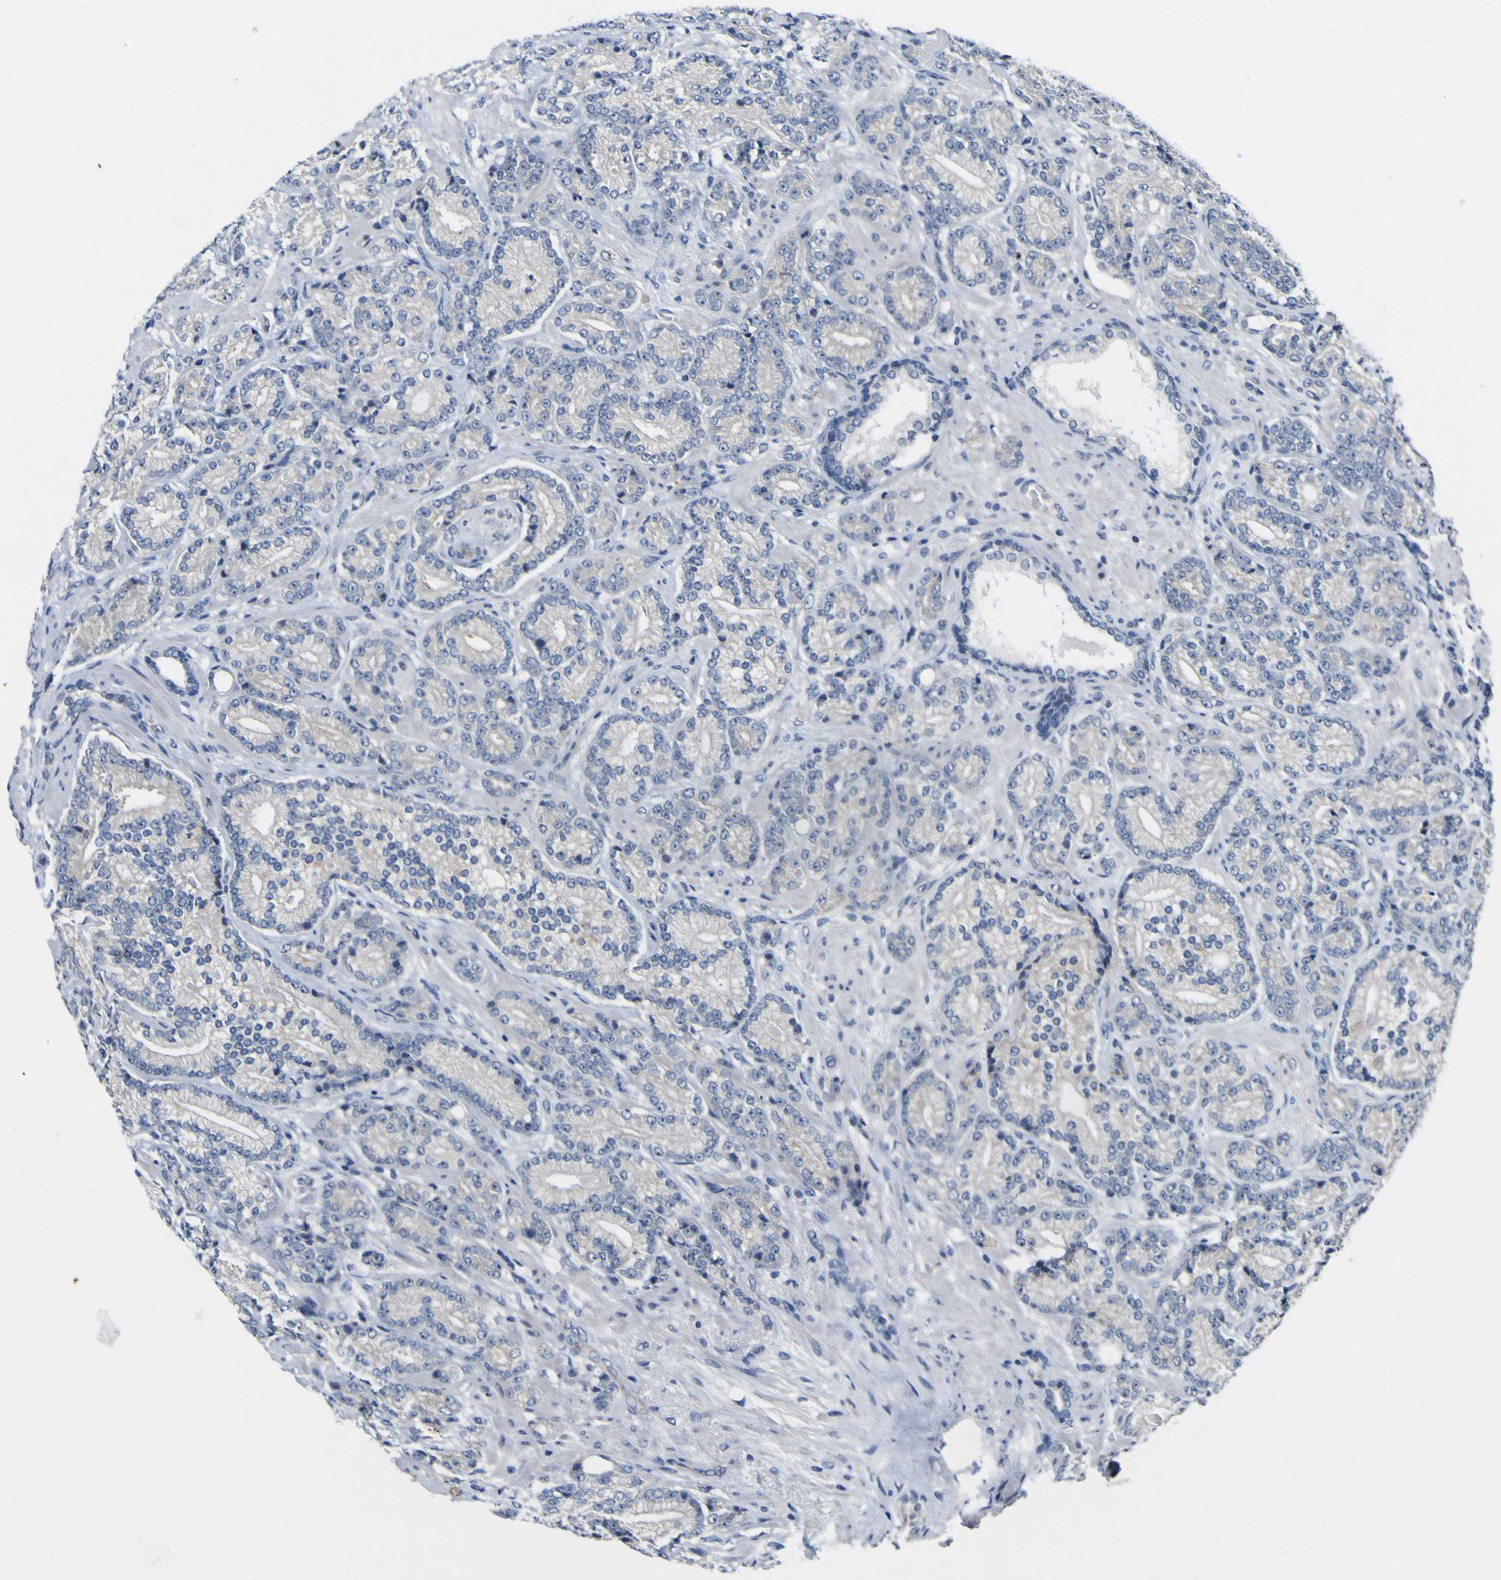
{"staining": {"intensity": "negative", "quantity": "none", "location": "none"}, "tissue": "prostate cancer", "cell_type": "Tumor cells", "image_type": "cancer", "snomed": [{"axis": "morphology", "description": "Adenocarcinoma, High grade"}, {"axis": "topography", "description": "Prostate"}], "caption": "An IHC micrograph of prostate high-grade adenocarcinoma is shown. There is no staining in tumor cells of prostate high-grade adenocarcinoma.", "gene": "LDLR", "patient": {"sex": "male", "age": 61}}